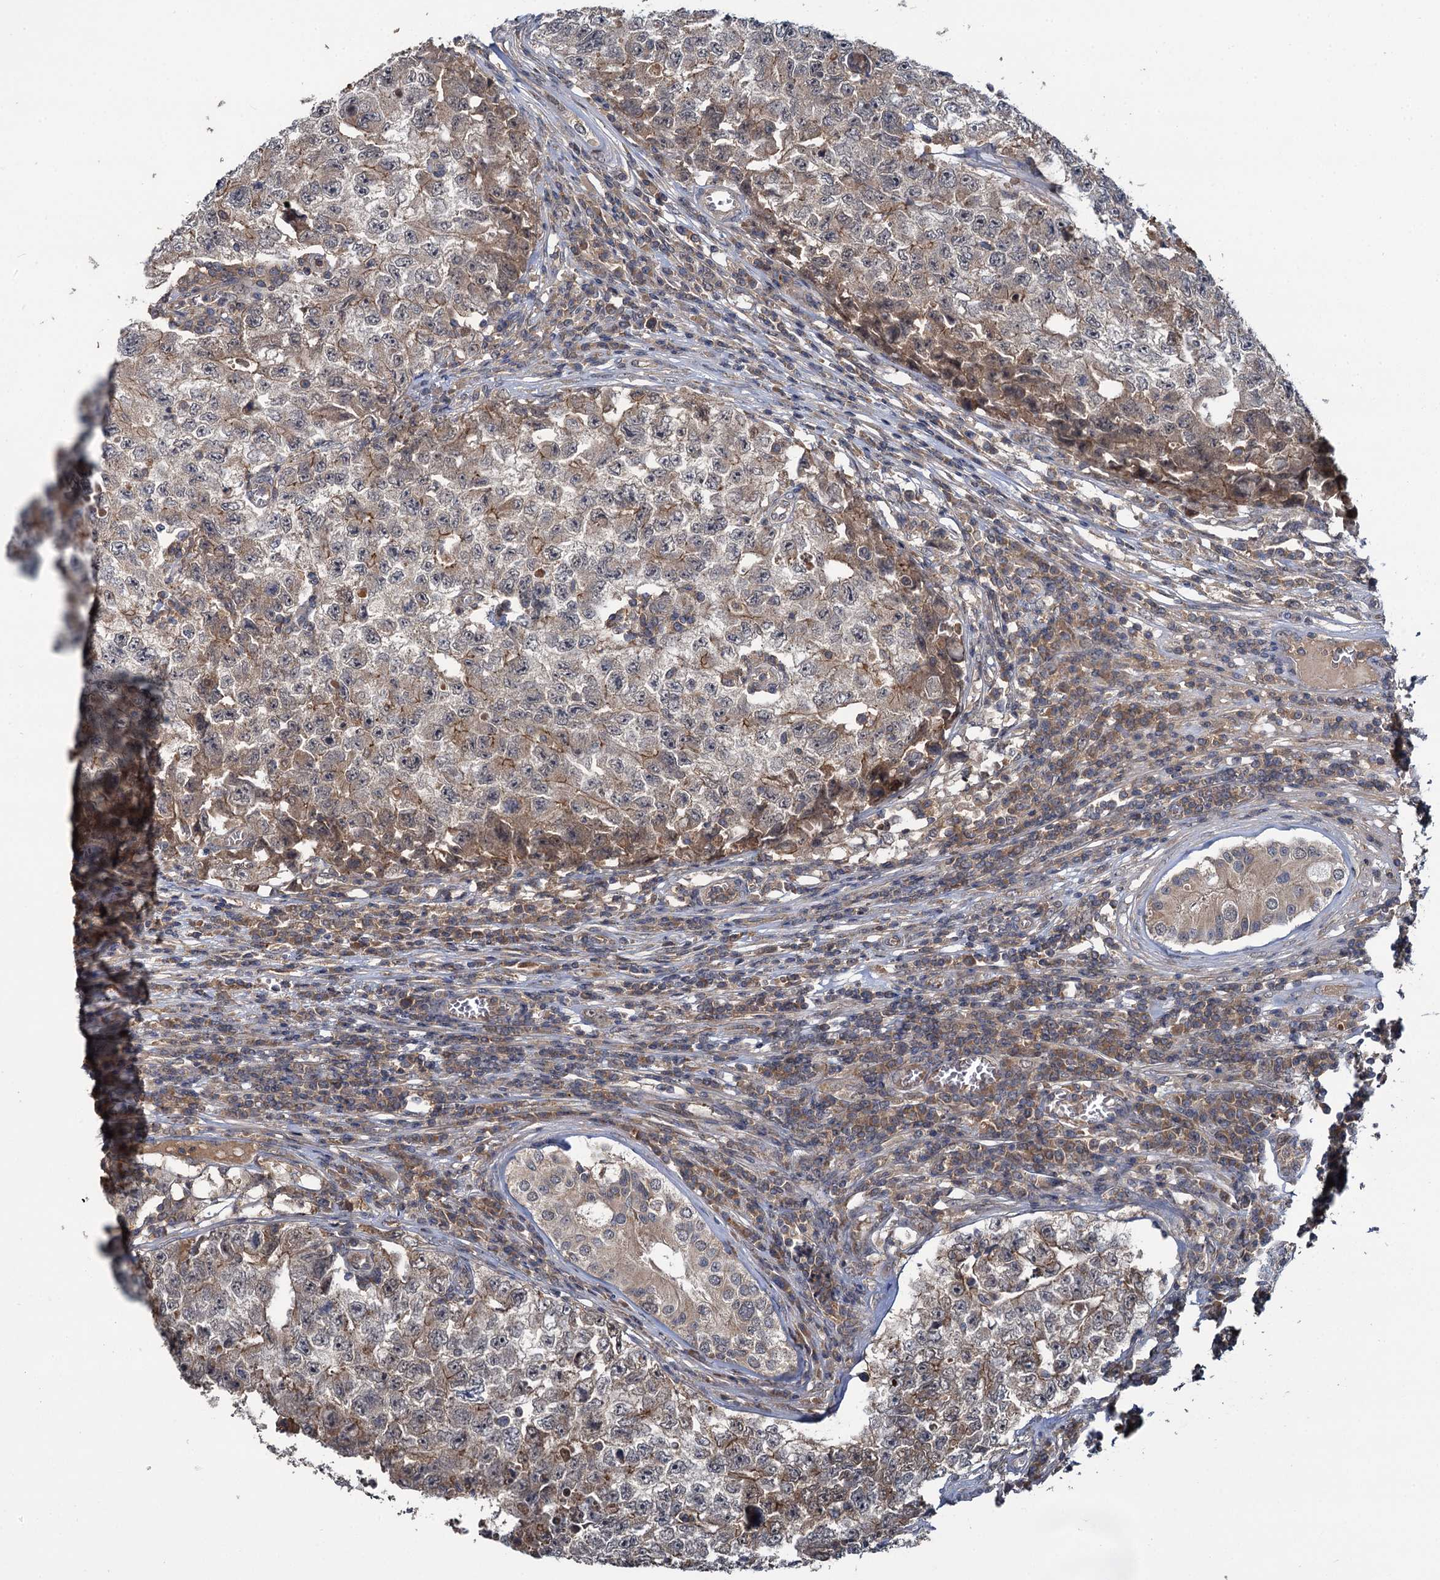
{"staining": {"intensity": "moderate", "quantity": "<25%", "location": "cytoplasmic/membranous"}, "tissue": "testis cancer", "cell_type": "Tumor cells", "image_type": "cancer", "snomed": [{"axis": "morphology", "description": "Carcinoma, Embryonal, NOS"}, {"axis": "topography", "description": "Testis"}], "caption": "Tumor cells display low levels of moderate cytoplasmic/membranous positivity in about <25% of cells in human testis cancer.", "gene": "TMEM39A", "patient": {"sex": "male", "age": 17}}